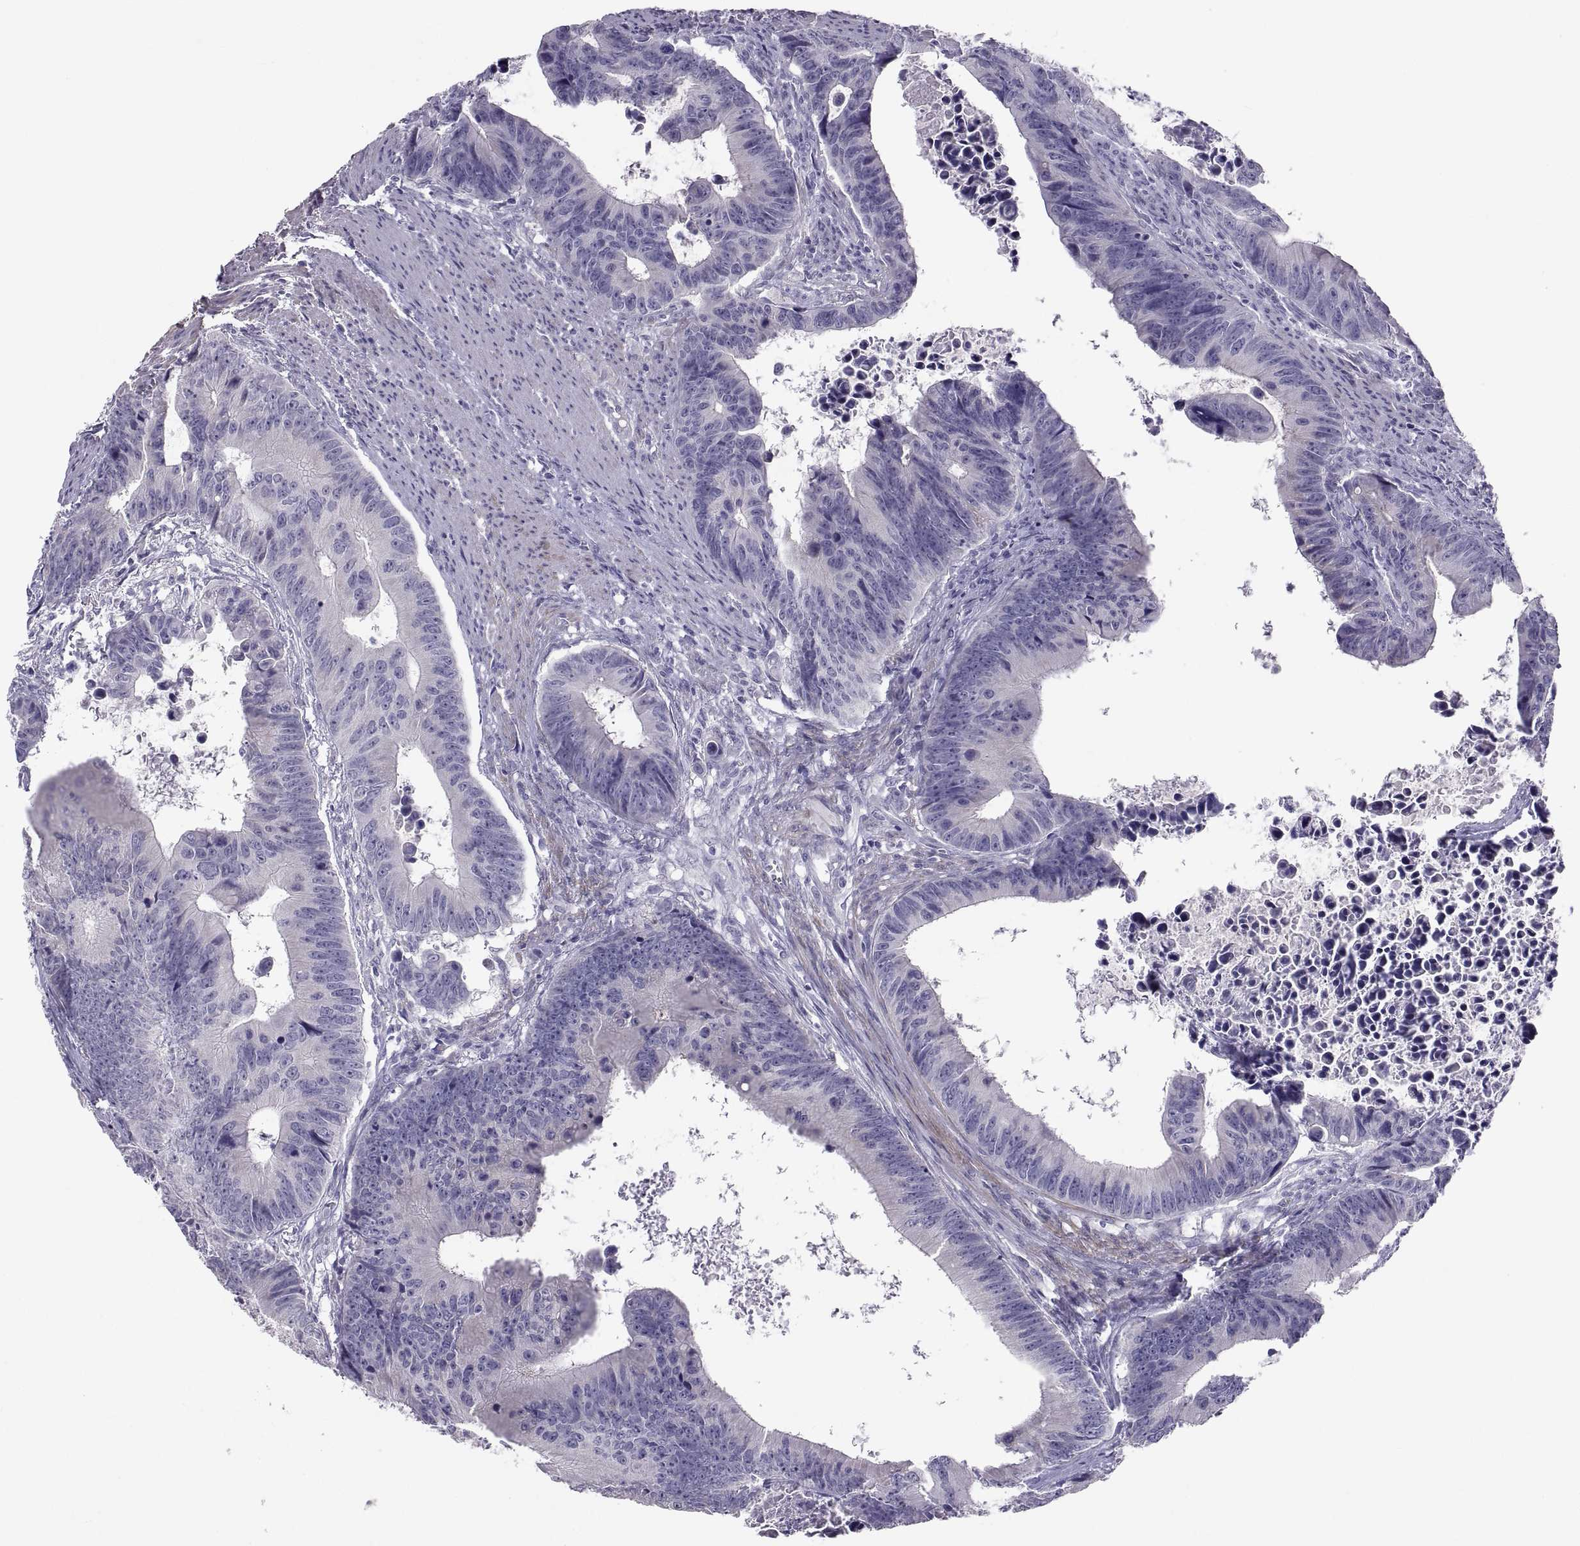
{"staining": {"intensity": "negative", "quantity": "none", "location": "none"}, "tissue": "colorectal cancer", "cell_type": "Tumor cells", "image_type": "cancer", "snomed": [{"axis": "morphology", "description": "Adenocarcinoma, NOS"}, {"axis": "topography", "description": "Colon"}], "caption": "A micrograph of human adenocarcinoma (colorectal) is negative for staining in tumor cells. Brightfield microscopy of IHC stained with DAB (3,3'-diaminobenzidine) (brown) and hematoxylin (blue), captured at high magnification.", "gene": "IGSF1", "patient": {"sex": "female", "age": 87}}